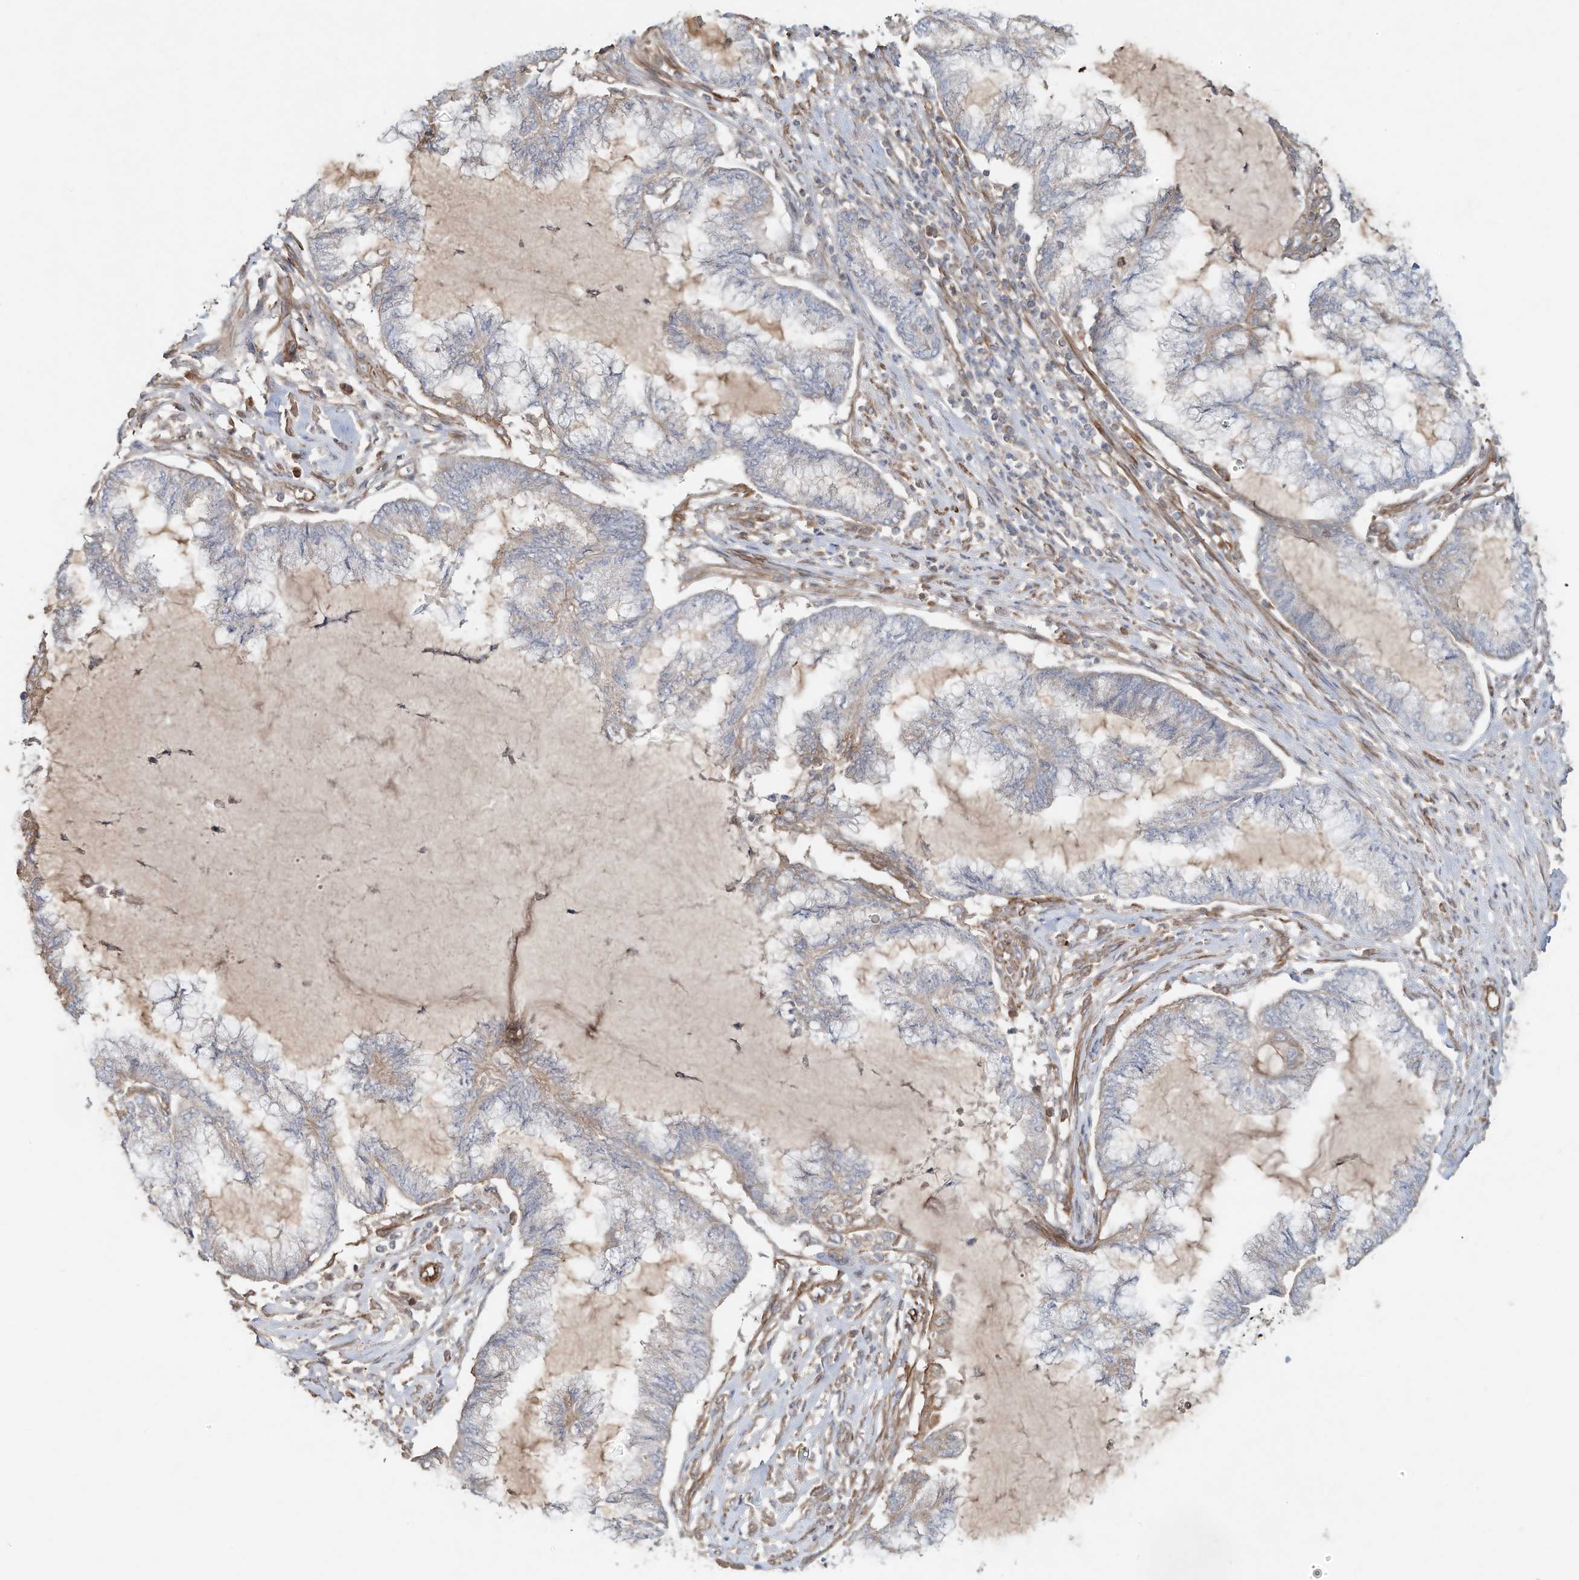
{"staining": {"intensity": "weak", "quantity": "<25%", "location": "cytoplasmic/membranous"}, "tissue": "endometrial cancer", "cell_type": "Tumor cells", "image_type": "cancer", "snomed": [{"axis": "morphology", "description": "Adenocarcinoma, NOS"}, {"axis": "topography", "description": "Endometrium"}], "caption": "A high-resolution histopathology image shows immunohistochemistry staining of endometrial cancer, which demonstrates no significant expression in tumor cells. (DAB immunohistochemistry (IHC) visualized using brightfield microscopy, high magnification).", "gene": "HTR5A", "patient": {"sex": "female", "age": 86}}